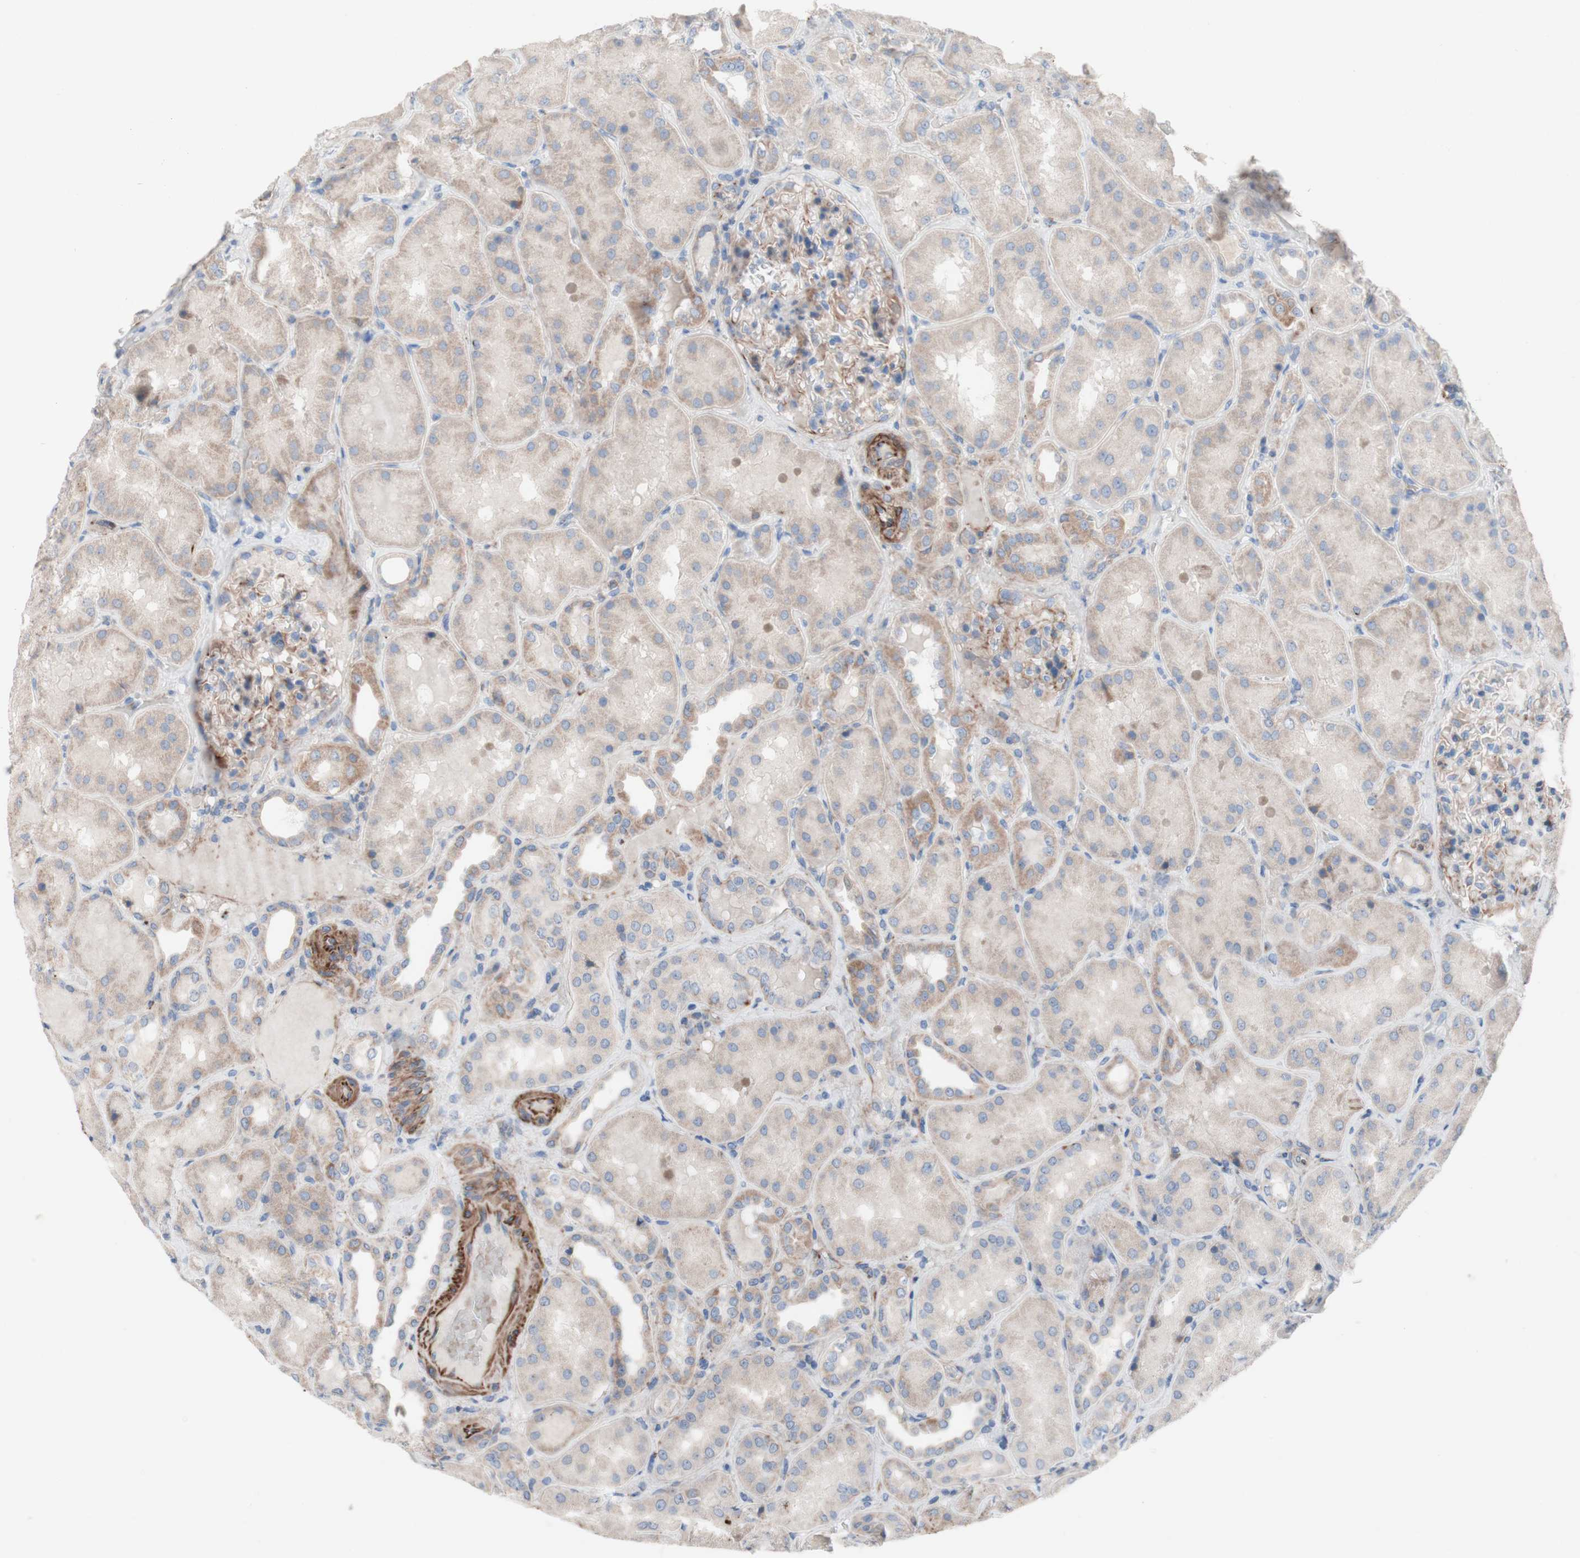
{"staining": {"intensity": "moderate", "quantity": "25%-75%", "location": "cytoplasmic/membranous"}, "tissue": "kidney", "cell_type": "Cells in glomeruli", "image_type": "normal", "snomed": [{"axis": "morphology", "description": "Normal tissue, NOS"}, {"axis": "topography", "description": "Kidney"}], "caption": "The micrograph reveals staining of unremarkable kidney, revealing moderate cytoplasmic/membranous protein staining (brown color) within cells in glomeruli.", "gene": "AGPAT5", "patient": {"sex": "female", "age": 56}}